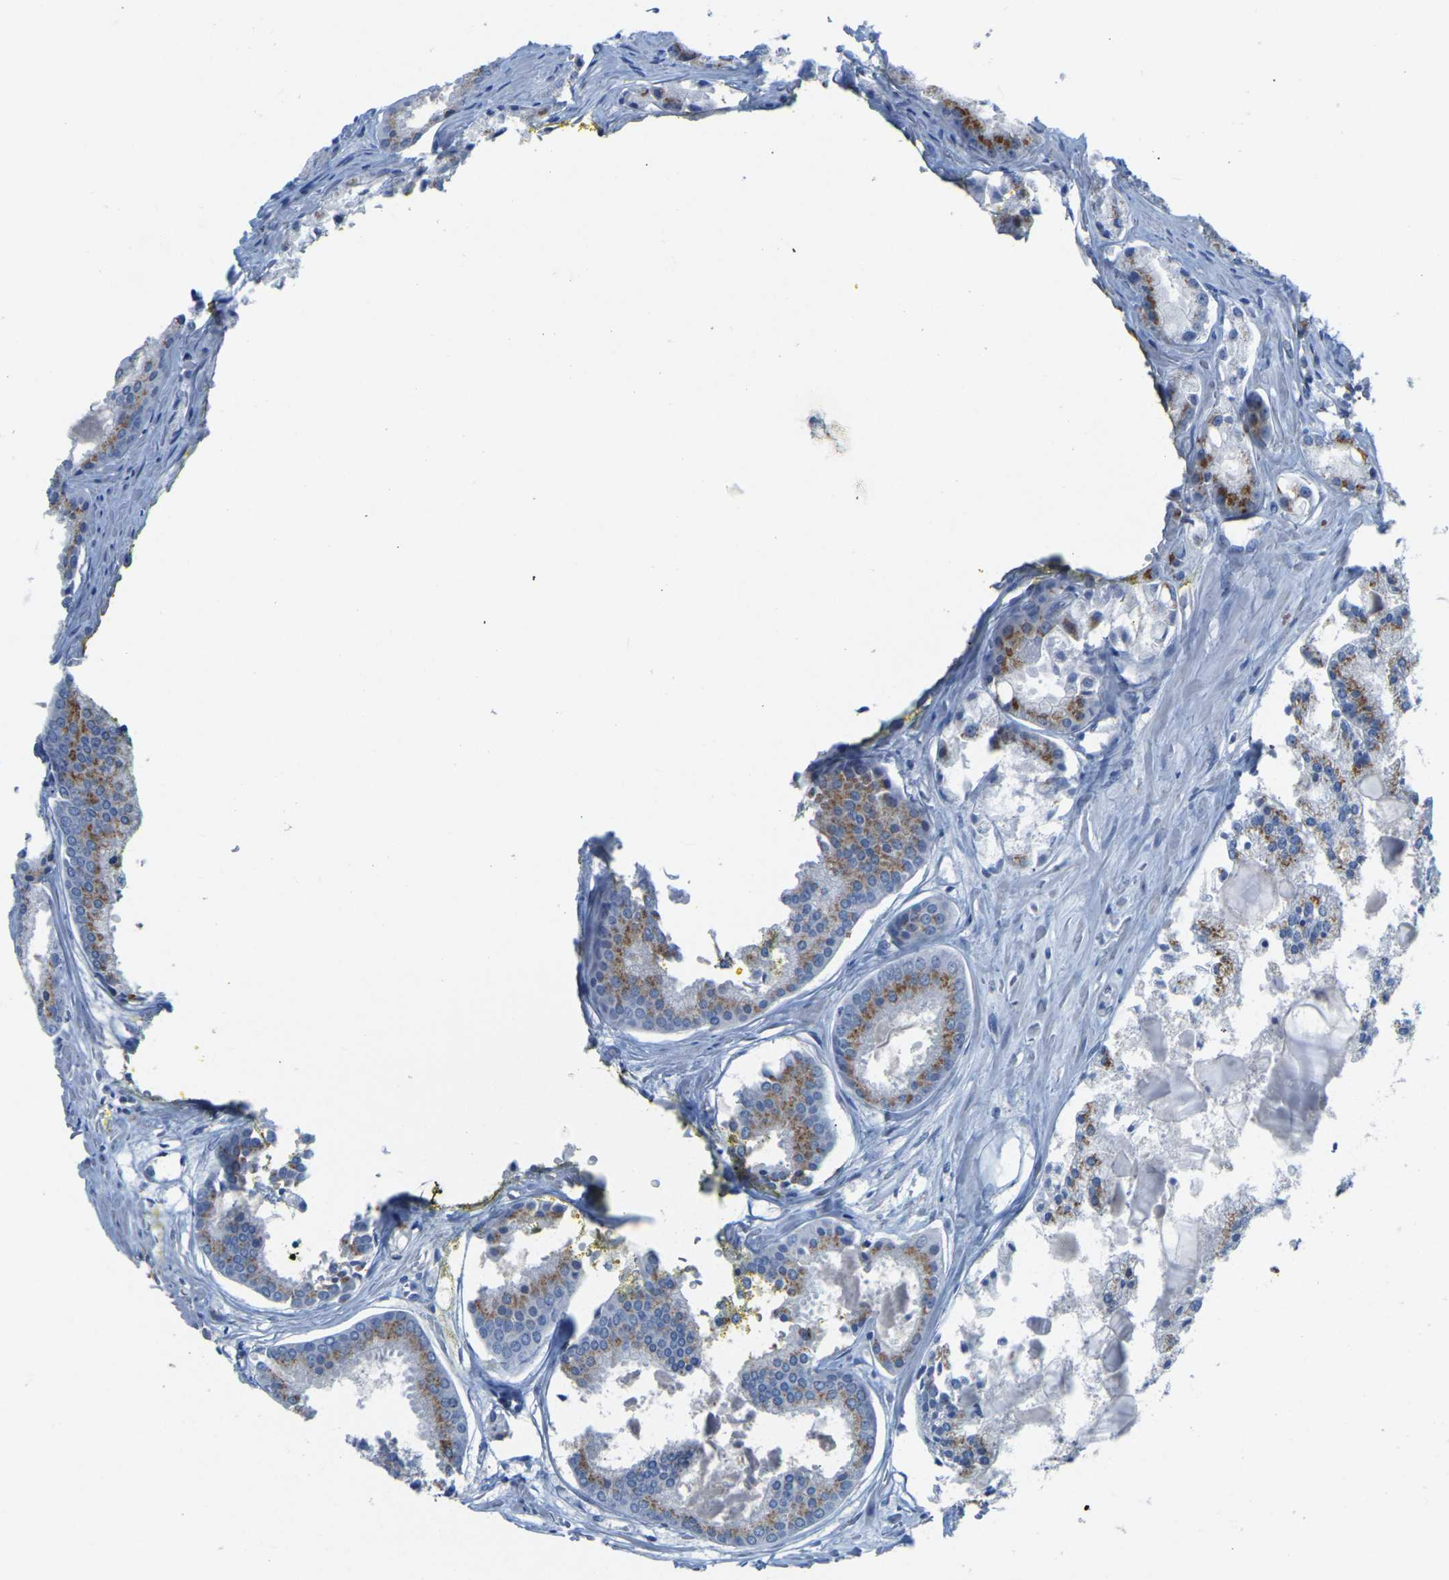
{"staining": {"intensity": "moderate", "quantity": "<25%", "location": "cytoplasmic/membranous"}, "tissue": "prostate cancer", "cell_type": "Tumor cells", "image_type": "cancer", "snomed": [{"axis": "morphology", "description": "Adenocarcinoma, Low grade"}, {"axis": "topography", "description": "Prostate"}], "caption": "The histopathology image displays immunohistochemical staining of low-grade adenocarcinoma (prostate). There is moderate cytoplasmic/membranous positivity is present in about <25% of tumor cells.", "gene": "FAM174A", "patient": {"sex": "male", "age": 64}}